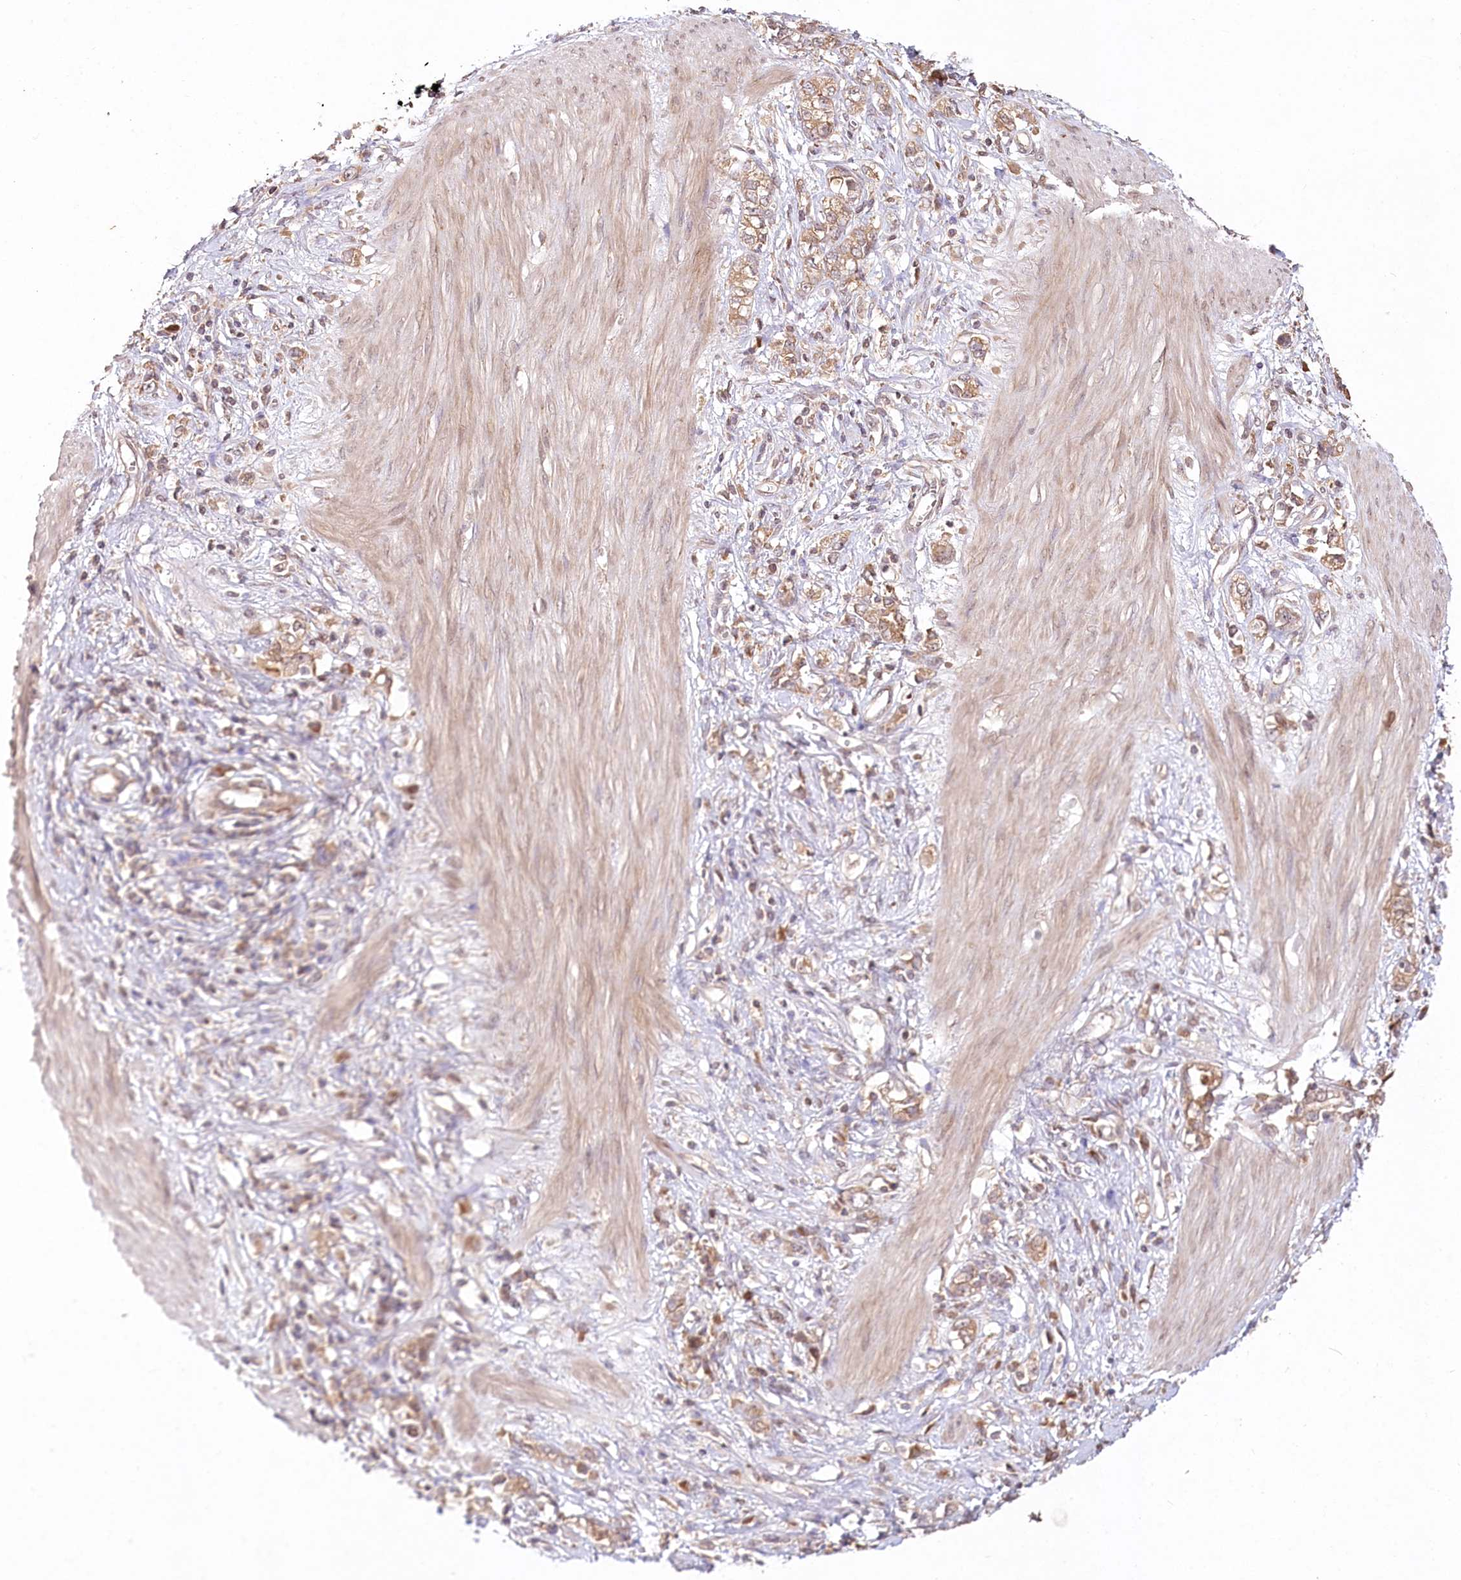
{"staining": {"intensity": "moderate", "quantity": ">75%", "location": "cytoplasmic/membranous"}, "tissue": "stomach cancer", "cell_type": "Tumor cells", "image_type": "cancer", "snomed": [{"axis": "morphology", "description": "Adenocarcinoma, NOS"}, {"axis": "topography", "description": "Stomach"}], "caption": "Stomach adenocarcinoma stained with immunohistochemistry shows moderate cytoplasmic/membranous expression in approximately >75% of tumor cells.", "gene": "IRAK1BP1", "patient": {"sex": "female", "age": 76}}